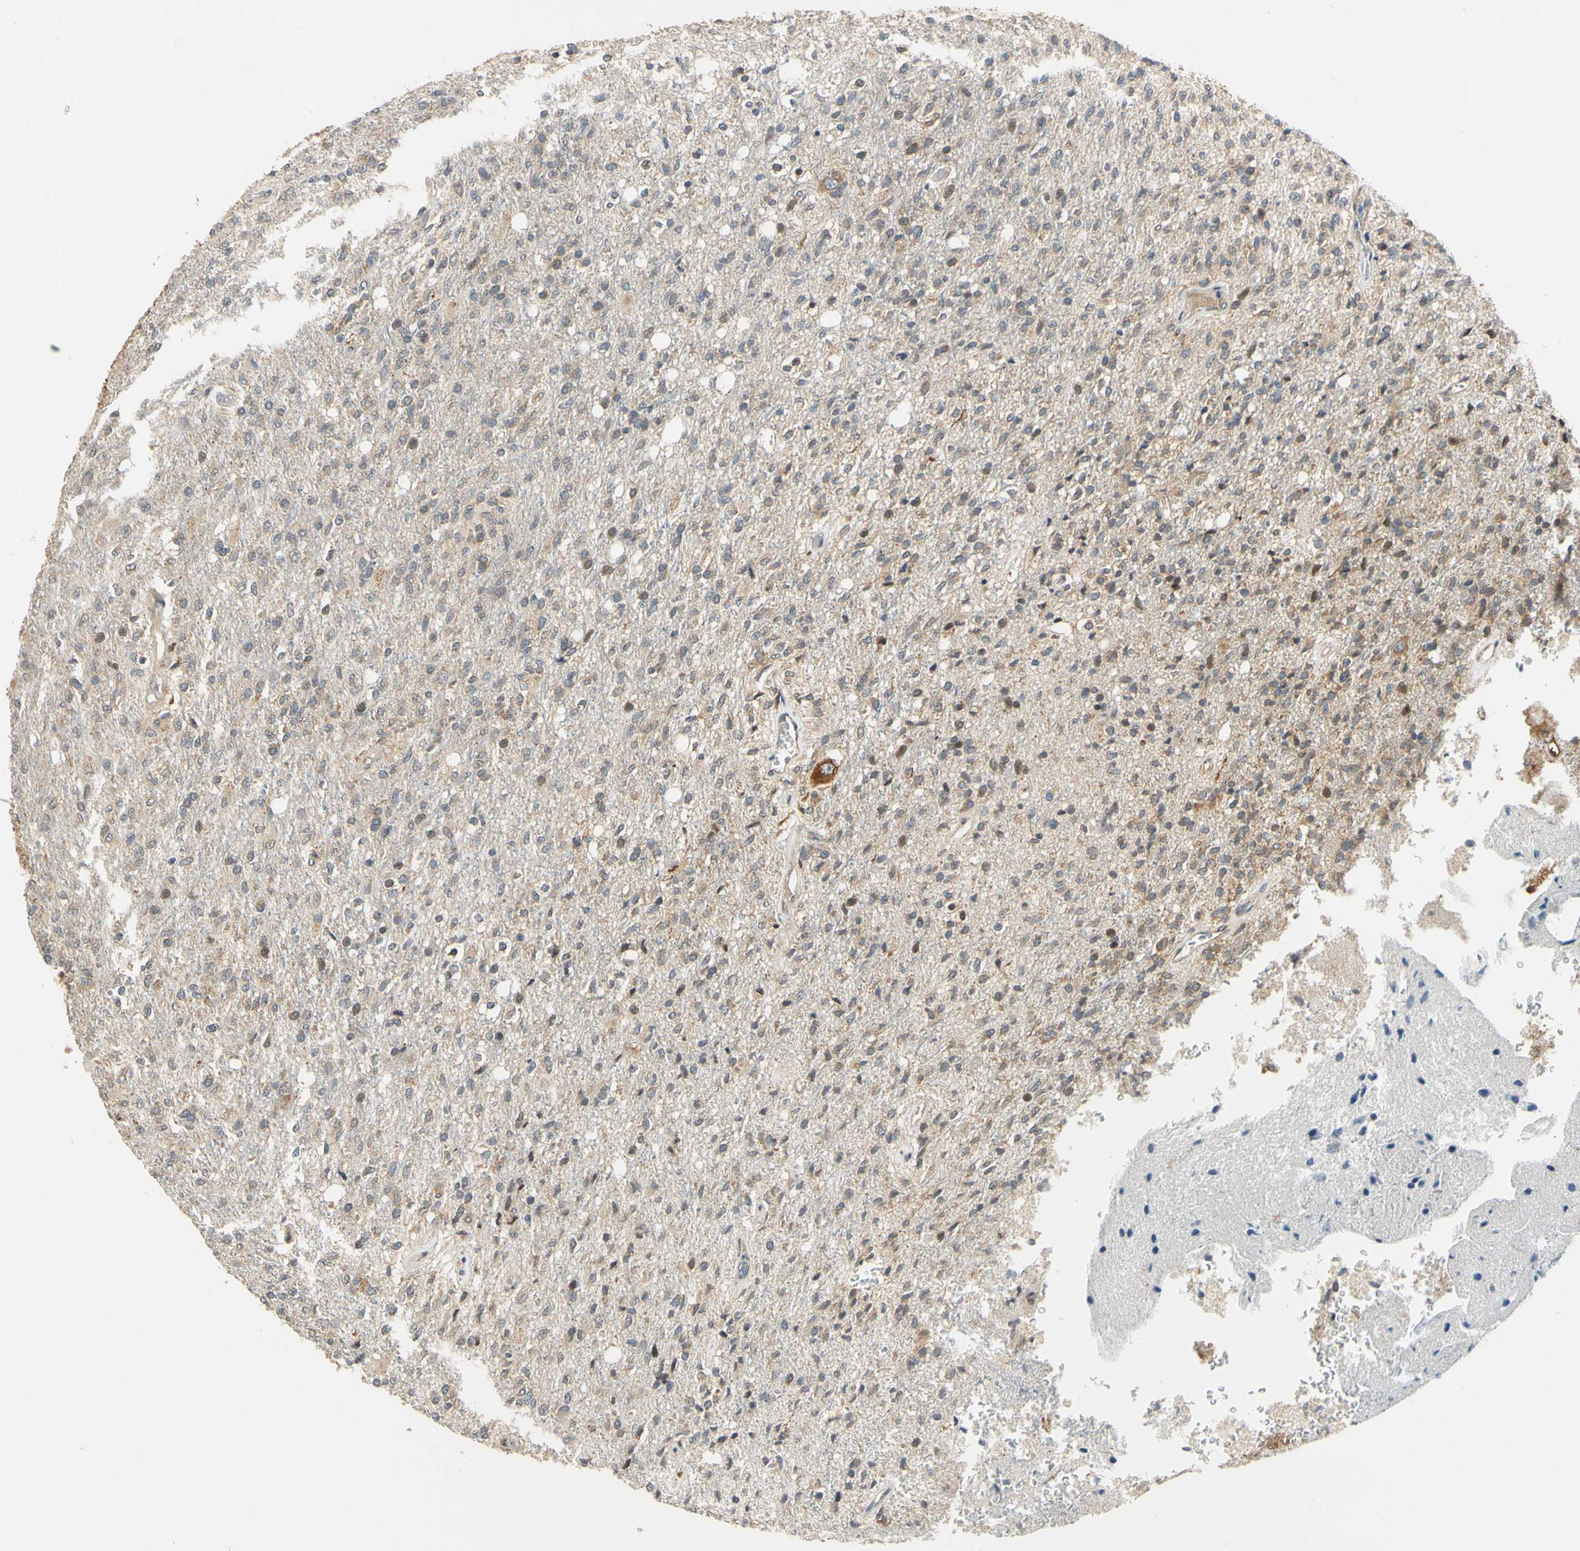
{"staining": {"intensity": "moderate", "quantity": ">75%", "location": "cytoplasmic/membranous"}, "tissue": "glioma", "cell_type": "Tumor cells", "image_type": "cancer", "snomed": [{"axis": "morphology", "description": "Normal tissue, NOS"}, {"axis": "morphology", "description": "Glioma, malignant, High grade"}, {"axis": "topography", "description": "Cerebral cortex"}], "caption": "The photomicrograph exhibits a brown stain indicating the presence of a protein in the cytoplasmic/membranous of tumor cells in glioma. (DAB IHC with brightfield microscopy, high magnification).", "gene": "ANKHD1", "patient": {"sex": "male", "age": 77}}